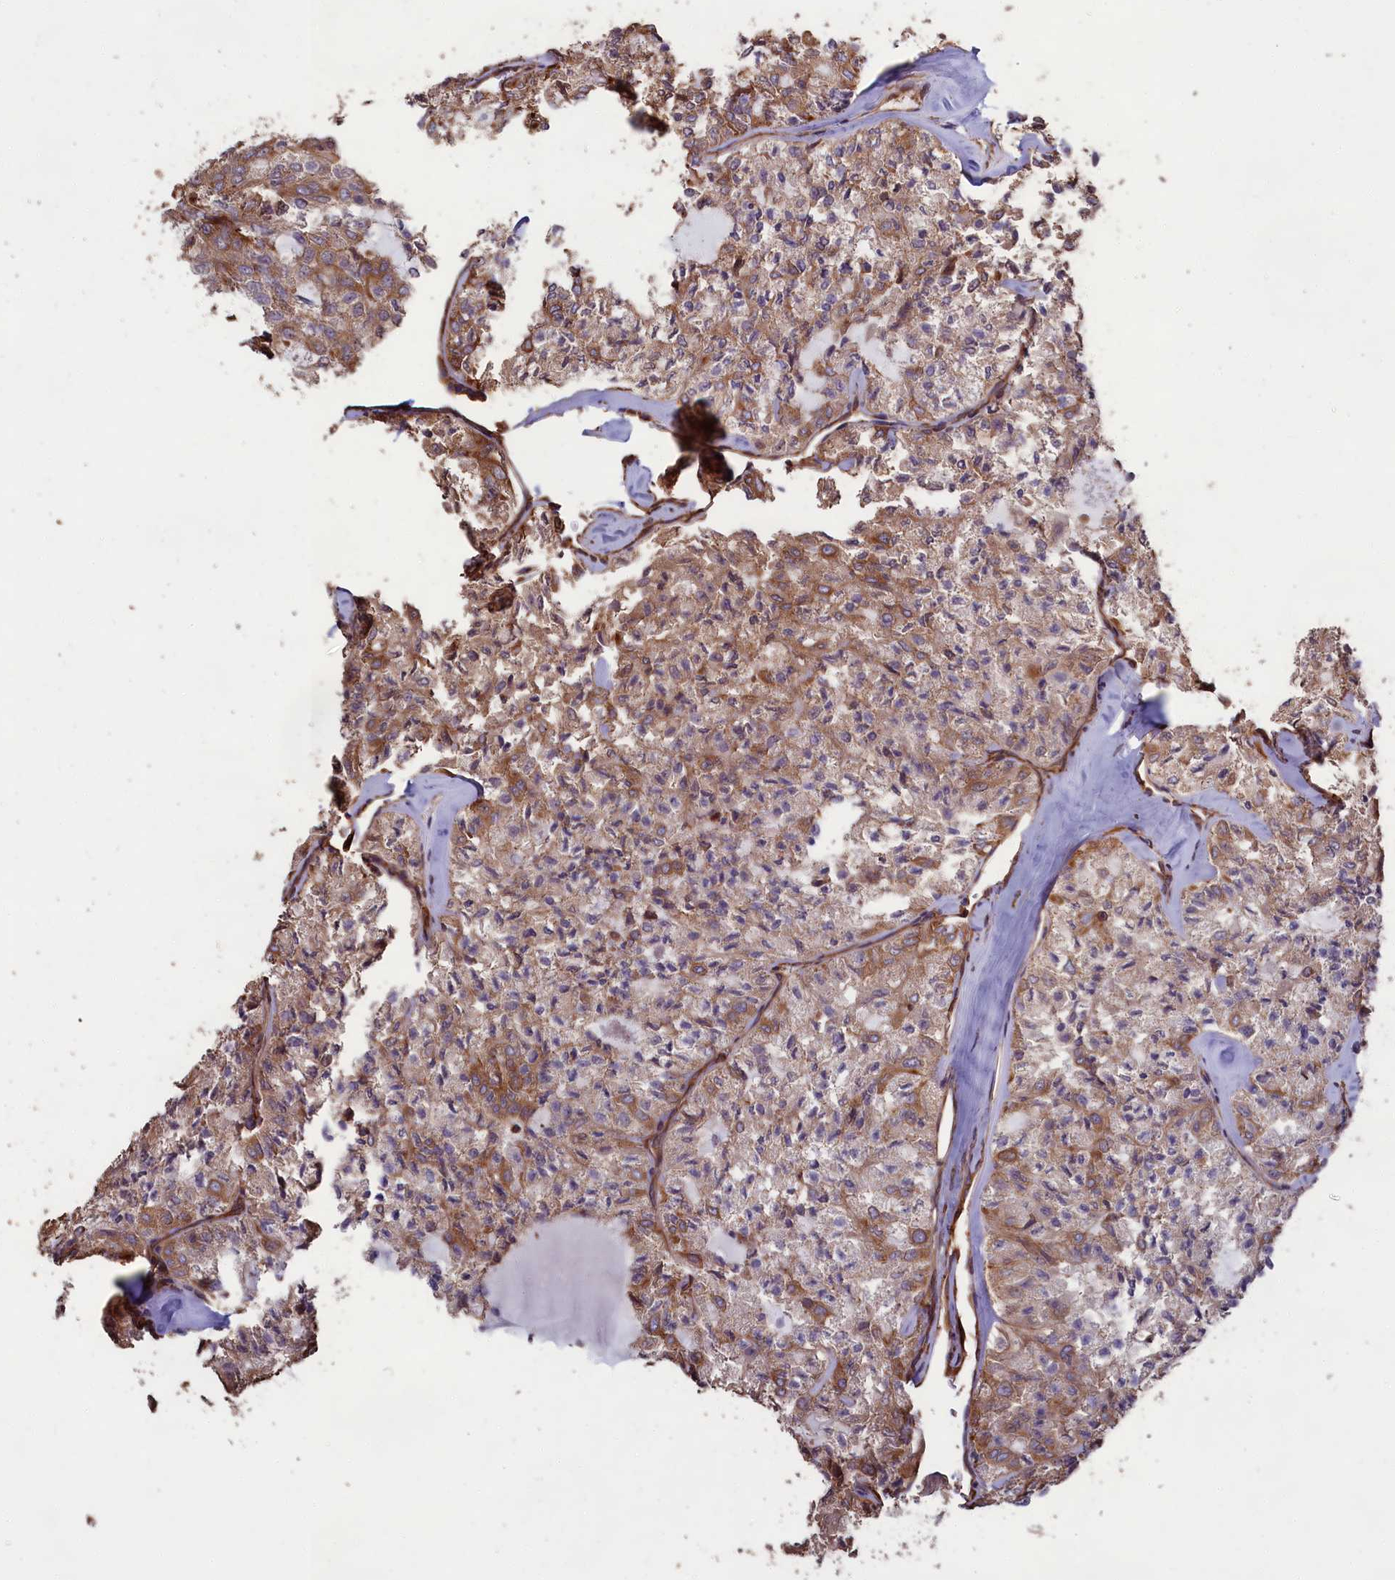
{"staining": {"intensity": "moderate", "quantity": "25%-75%", "location": "cytoplasmic/membranous"}, "tissue": "thyroid cancer", "cell_type": "Tumor cells", "image_type": "cancer", "snomed": [{"axis": "morphology", "description": "Follicular adenoma carcinoma, NOS"}, {"axis": "topography", "description": "Thyroid gland"}], "caption": "Protein expression analysis of thyroid cancer demonstrates moderate cytoplasmic/membranous expression in approximately 25%-75% of tumor cells. (DAB (3,3'-diaminobenzidine) IHC with brightfield microscopy, high magnification).", "gene": "CCDC124", "patient": {"sex": "male", "age": 75}}